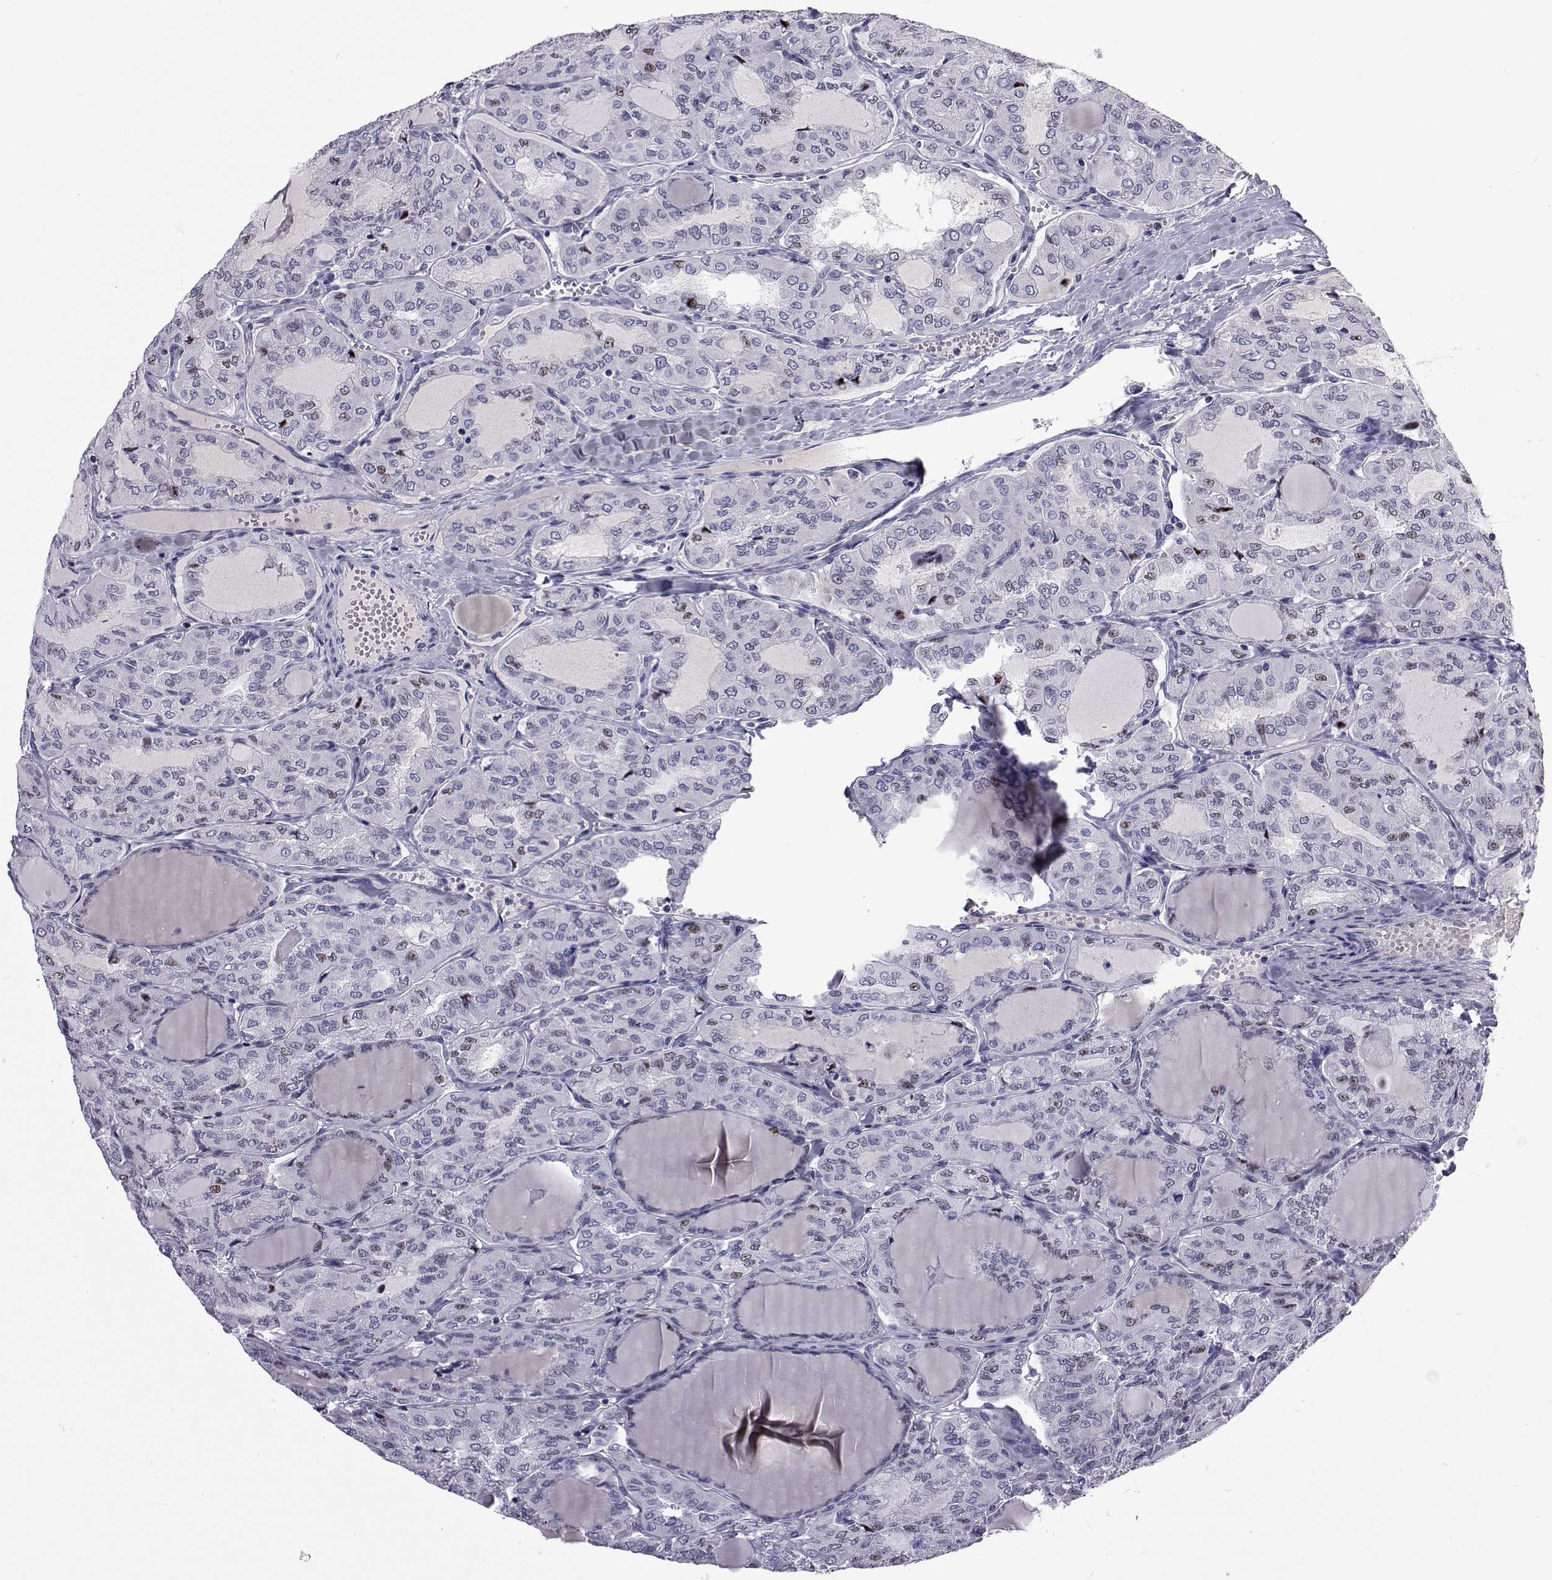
{"staining": {"intensity": "negative", "quantity": "none", "location": "none"}, "tissue": "thyroid cancer", "cell_type": "Tumor cells", "image_type": "cancer", "snomed": [{"axis": "morphology", "description": "Papillary adenocarcinoma, NOS"}, {"axis": "topography", "description": "Thyroid gland"}], "caption": "Micrograph shows no protein staining in tumor cells of thyroid papillary adenocarcinoma tissue.", "gene": "TCF15", "patient": {"sex": "male", "age": 20}}